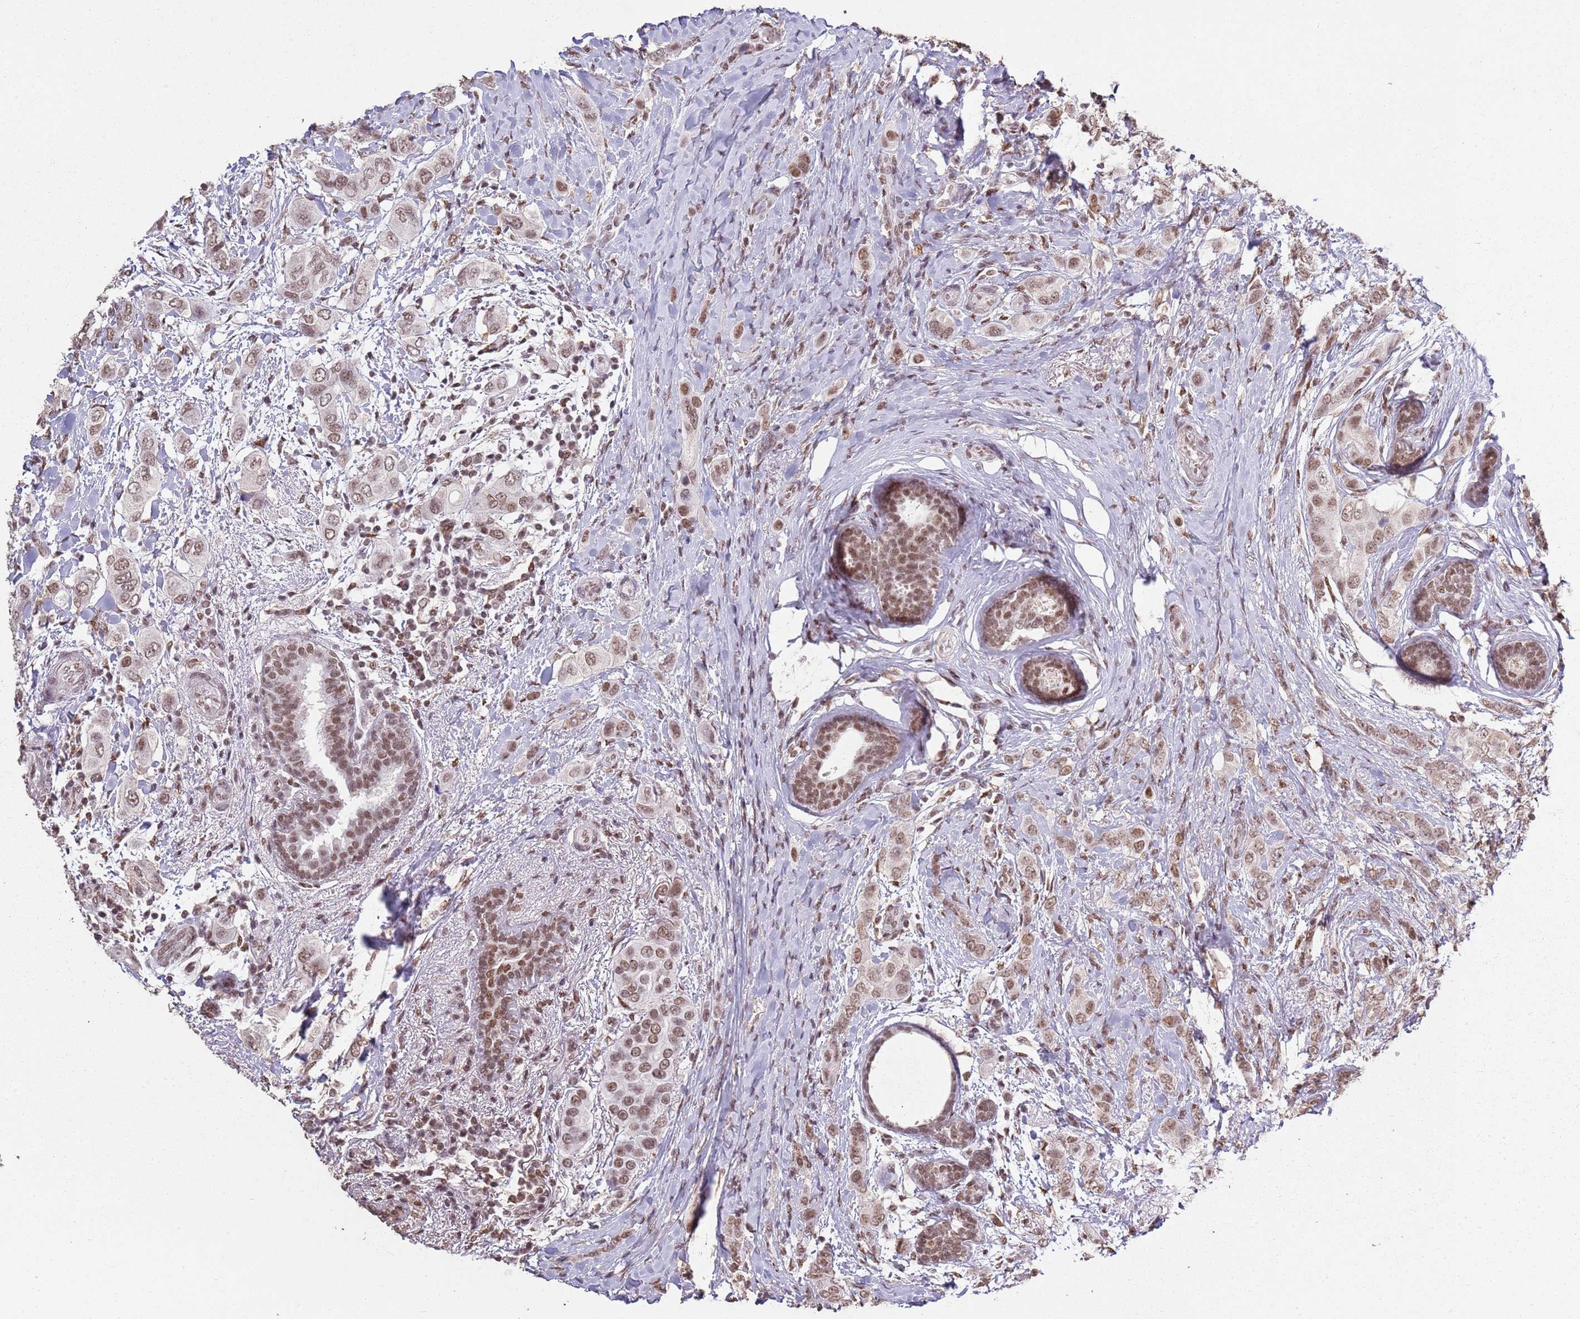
{"staining": {"intensity": "moderate", "quantity": ">75%", "location": "nuclear"}, "tissue": "breast cancer", "cell_type": "Tumor cells", "image_type": "cancer", "snomed": [{"axis": "morphology", "description": "Lobular carcinoma"}, {"axis": "topography", "description": "Breast"}], "caption": "Breast cancer (lobular carcinoma) stained with immunohistochemistry shows moderate nuclear expression in approximately >75% of tumor cells.", "gene": "ARL14EP", "patient": {"sex": "female", "age": 51}}